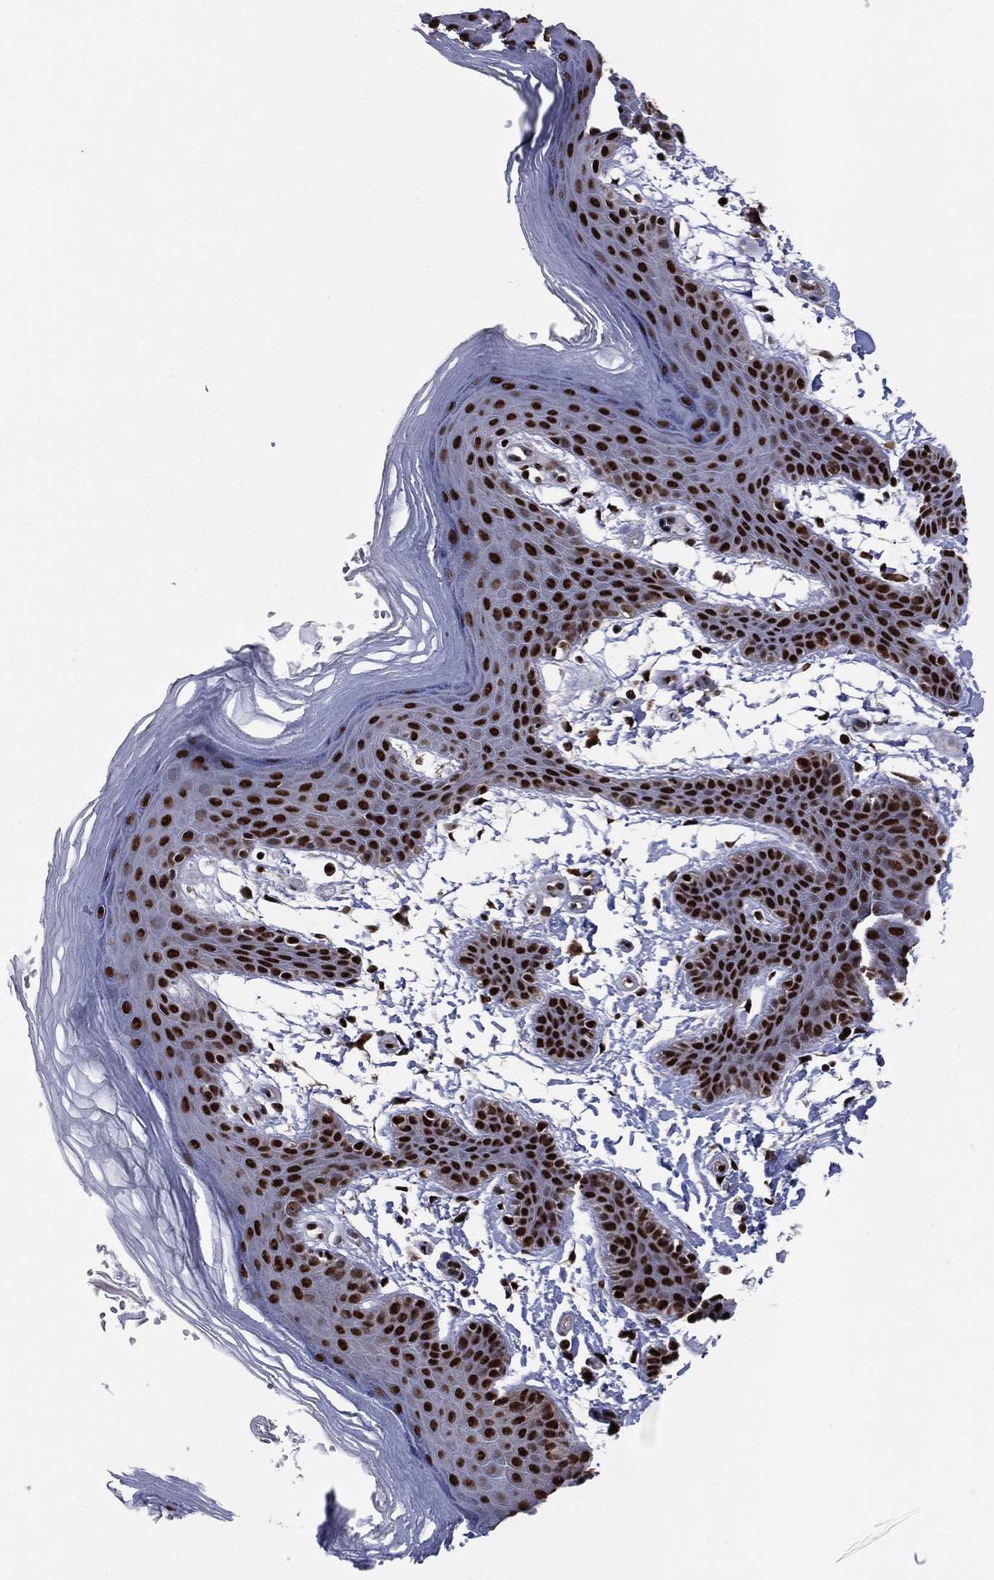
{"staining": {"intensity": "strong", "quantity": ">75%", "location": "nuclear"}, "tissue": "skin", "cell_type": "Epidermal cells", "image_type": "normal", "snomed": [{"axis": "morphology", "description": "Normal tissue, NOS"}, {"axis": "topography", "description": "Anal"}], "caption": "Protein staining reveals strong nuclear staining in about >75% of epidermal cells in unremarkable skin. Immunohistochemistry stains the protein of interest in brown and the nuclei are stained blue.", "gene": "TP53BP1", "patient": {"sex": "male", "age": 53}}